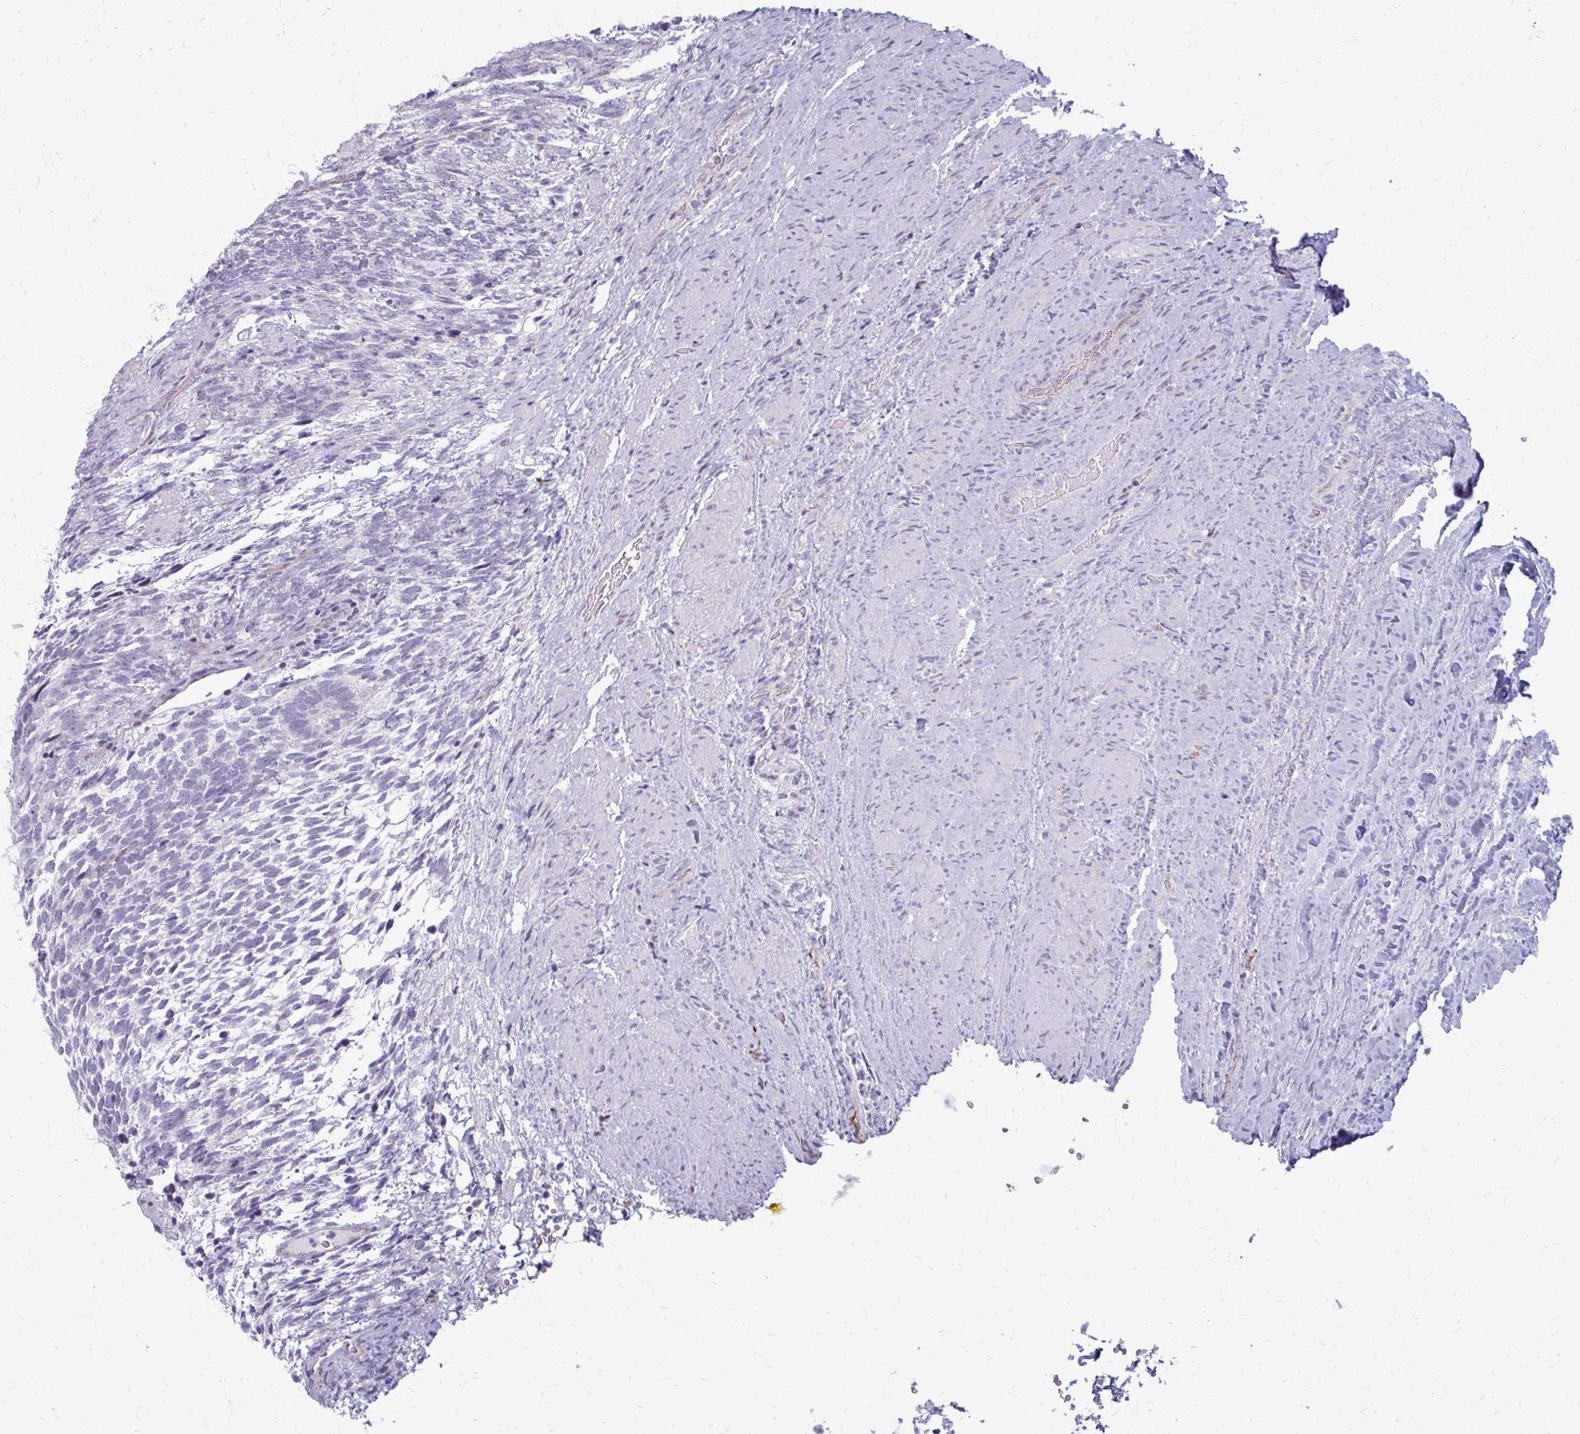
{"staining": {"intensity": "negative", "quantity": "none", "location": "none"}, "tissue": "testis cancer", "cell_type": "Tumor cells", "image_type": "cancer", "snomed": [{"axis": "morphology", "description": "Carcinoma, Embryonal, NOS"}, {"axis": "topography", "description": "Testis"}], "caption": "Protein analysis of testis cancer demonstrates no significant staining in tumor cells.", "gene": "CASQ2", "patient": {"sex": "male", "age": 23}}